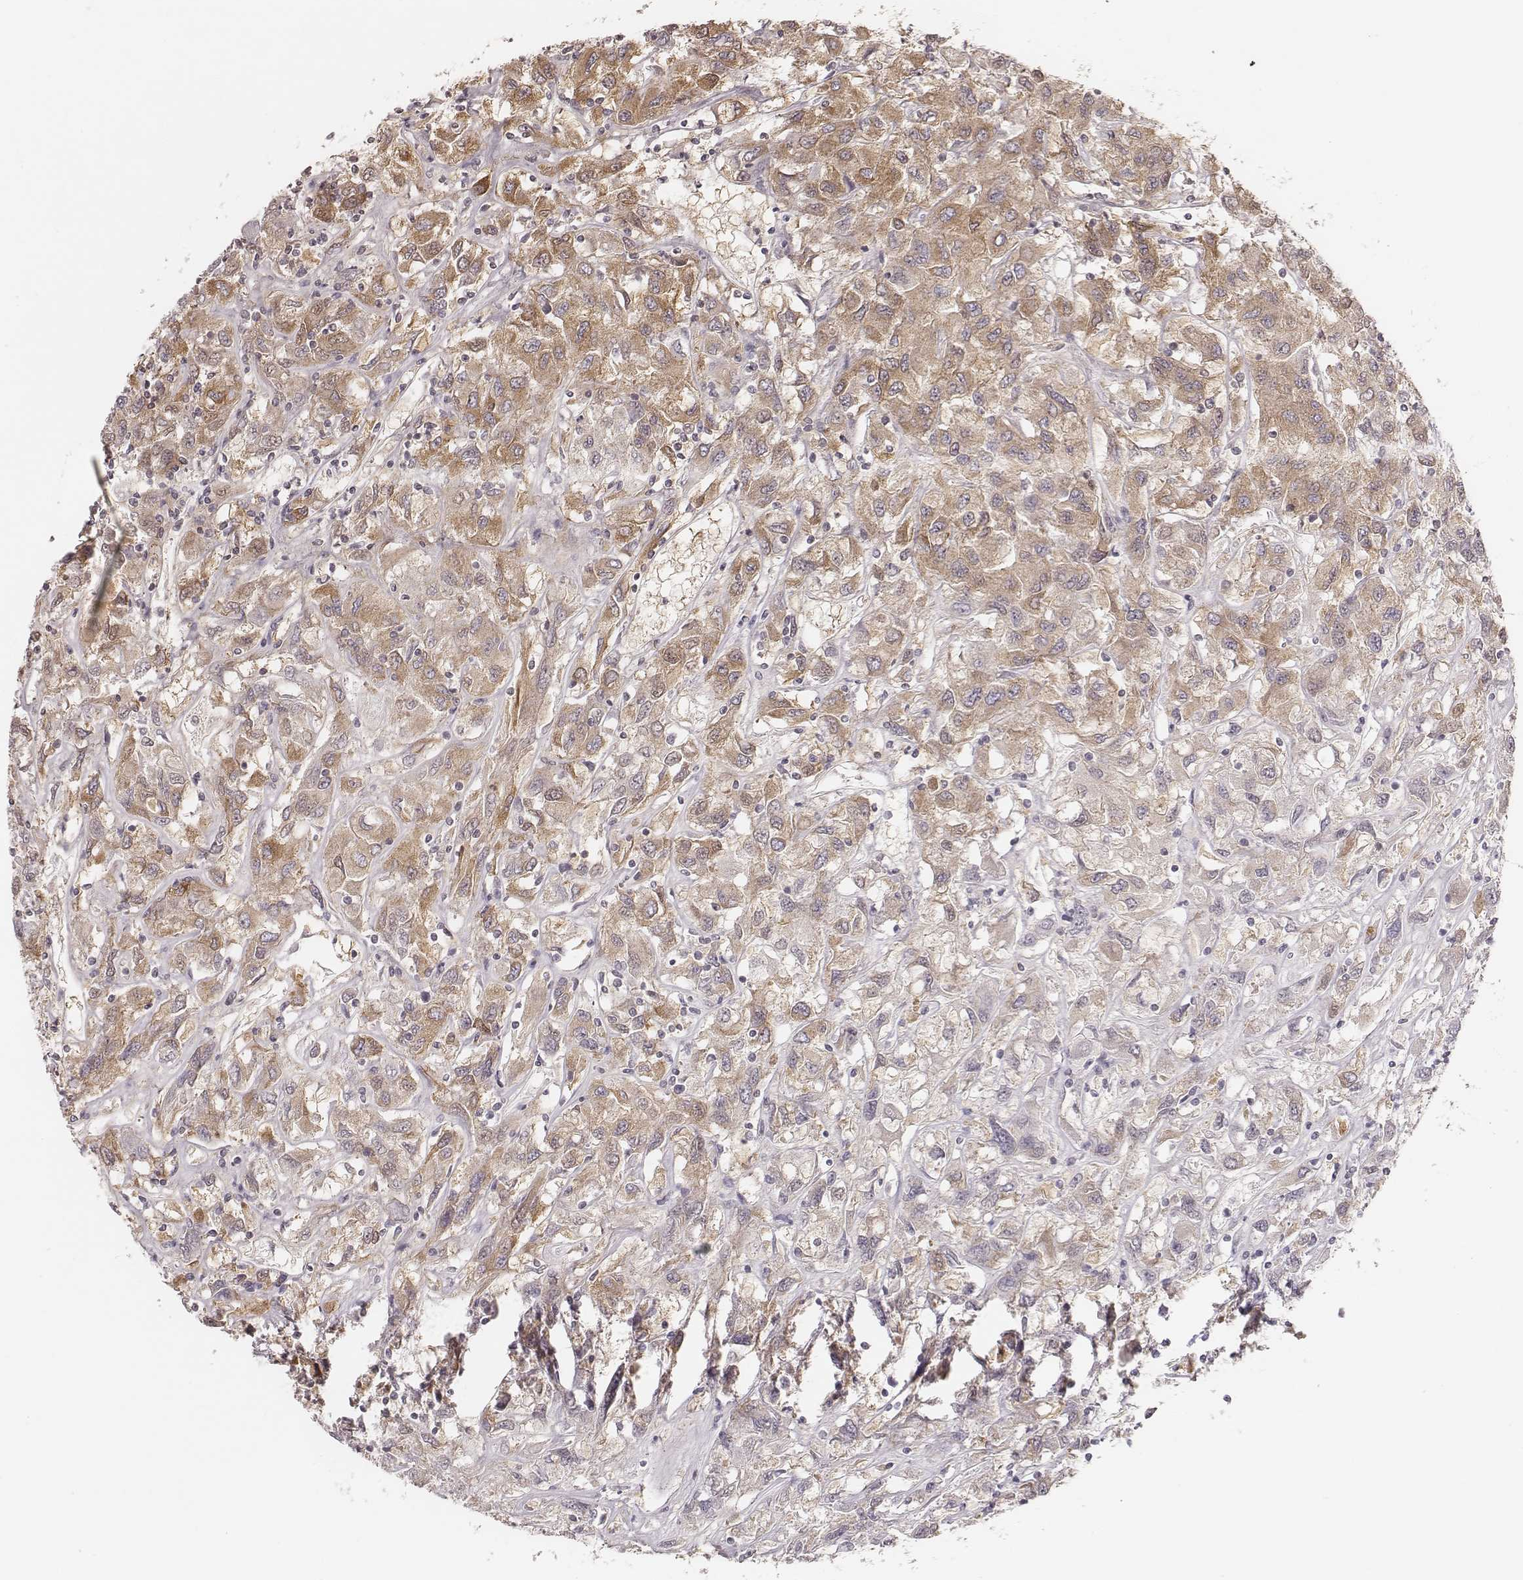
{"staining": {"intensity": "weak", "quantity": "25%-75%", "location": "cytoplasmic/membranous"}, "tissue": "renal cancer", "cell_type": "Tumor cells", "image_type": "cancer", "snomed": [{"axis": "morphology", "description": "Adenocarcinoma, NOS"}, {"axis": "topography", "description": "Kidney"}], "caption": "High-magnification brightfield microscopy of renal cancer stained with DAB (brown) and counterstained with hematoxylin (blue). tumor cells exhibit weak cytoplasmic/membranous expression is present in about25%-75% of cells.", "gene": "CARS1", "patient": {"sex": "female", "age": 76}}